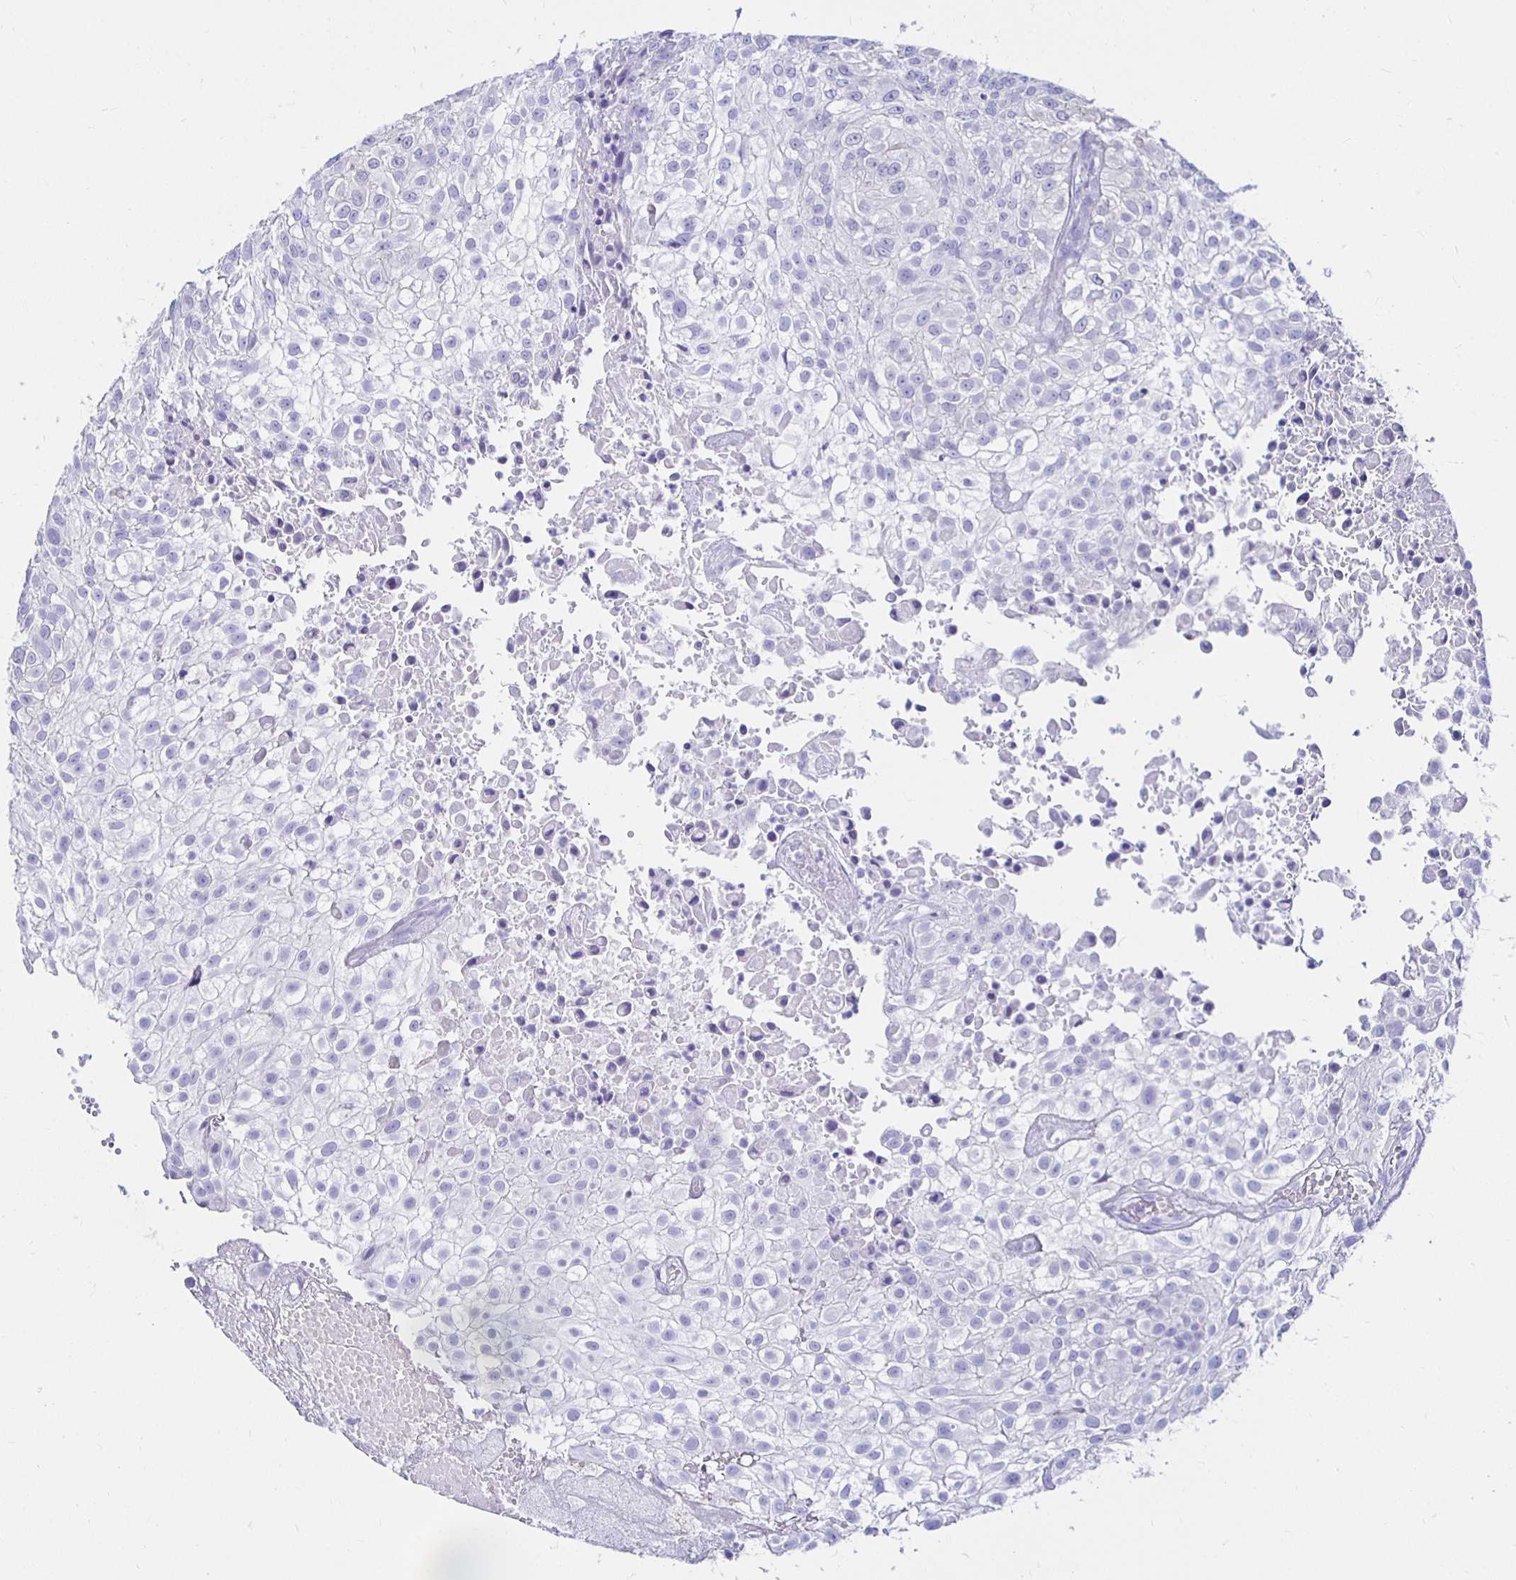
{"staining": {"intensity": "negative", "quantity": "none", "location": "none"}, "tissue": "urothelial cancer", "cell_type": "Tumor cells", "image_type": "cancer", "snomed": [{"axis": "morphology", "description": "Urothelial carcinoma, High grade"}, {"axis": "topography", "description": "Urinary bladder"}], "caption": "DAB immunohistochemical staining of urothelial carcinoma (high-grade) exhibits no significant staining in tumor cells. Brightfield microscopy of IHC stained with DAB (brown) and hematoxylin (blue), captured at high magnification.", "gene": "UMOD", "patient": {"sex": "male", "age": 56}}